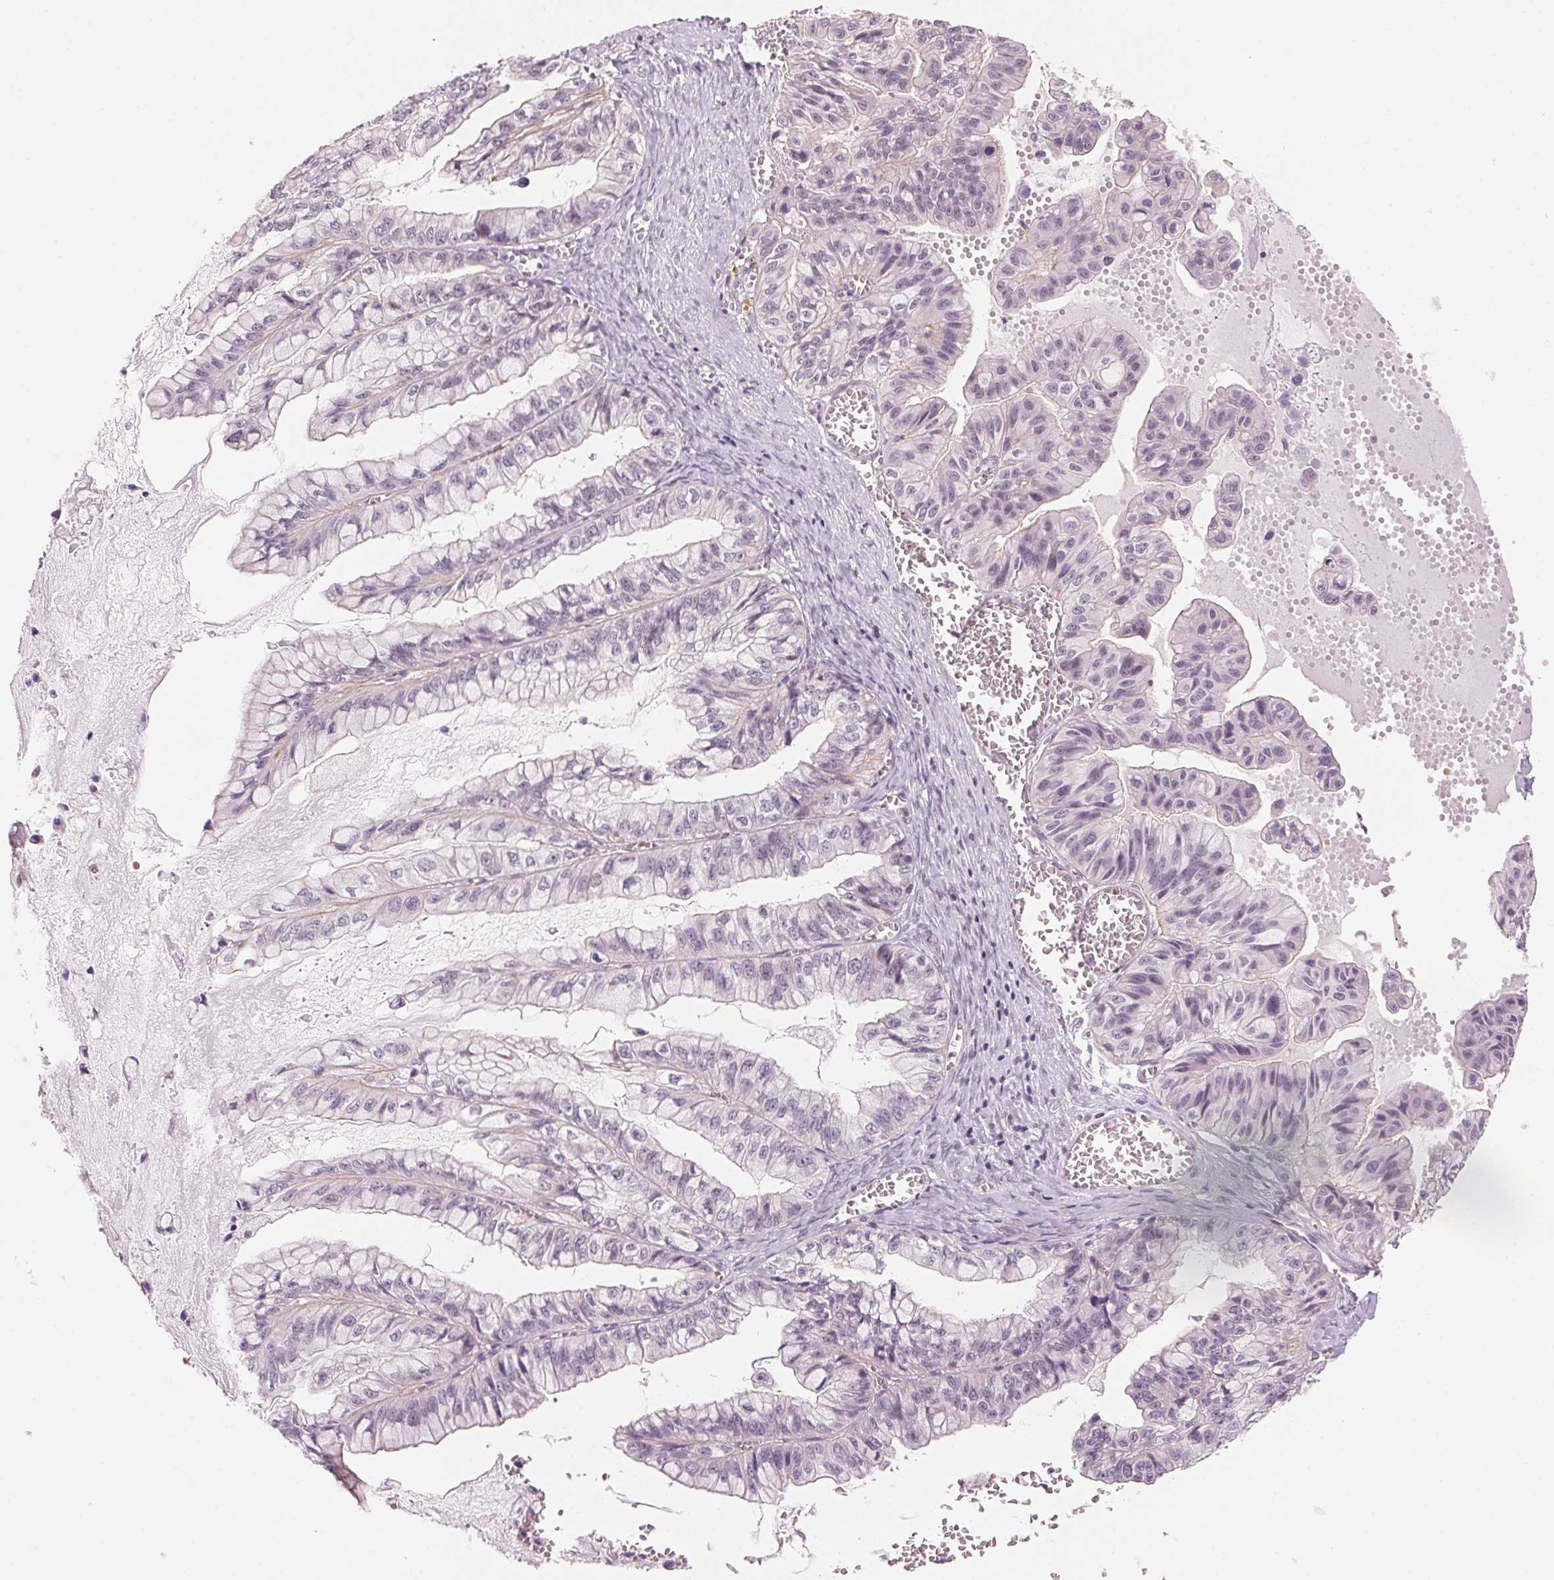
{"staining": {"intensity": "negative", "quantity": "none", "location": "none"}, "tissue": "ovarian cancer", "cell_type": "Tumor cells", "image_type": "cancer", "snomed": [{"axis": "morphology", "description": "Cystadenocarcinoma, mucinous, NOS"}, {"axis": "topography", "description": "Ovary"}], "caption": "This is a micrograph of immunohistochemistry (IHC) staining of ovarian cancer, which shows no positivity in tumor cells.", "gene": "HNRNPDL", "patient": {"sex": "female", "age": 72}}